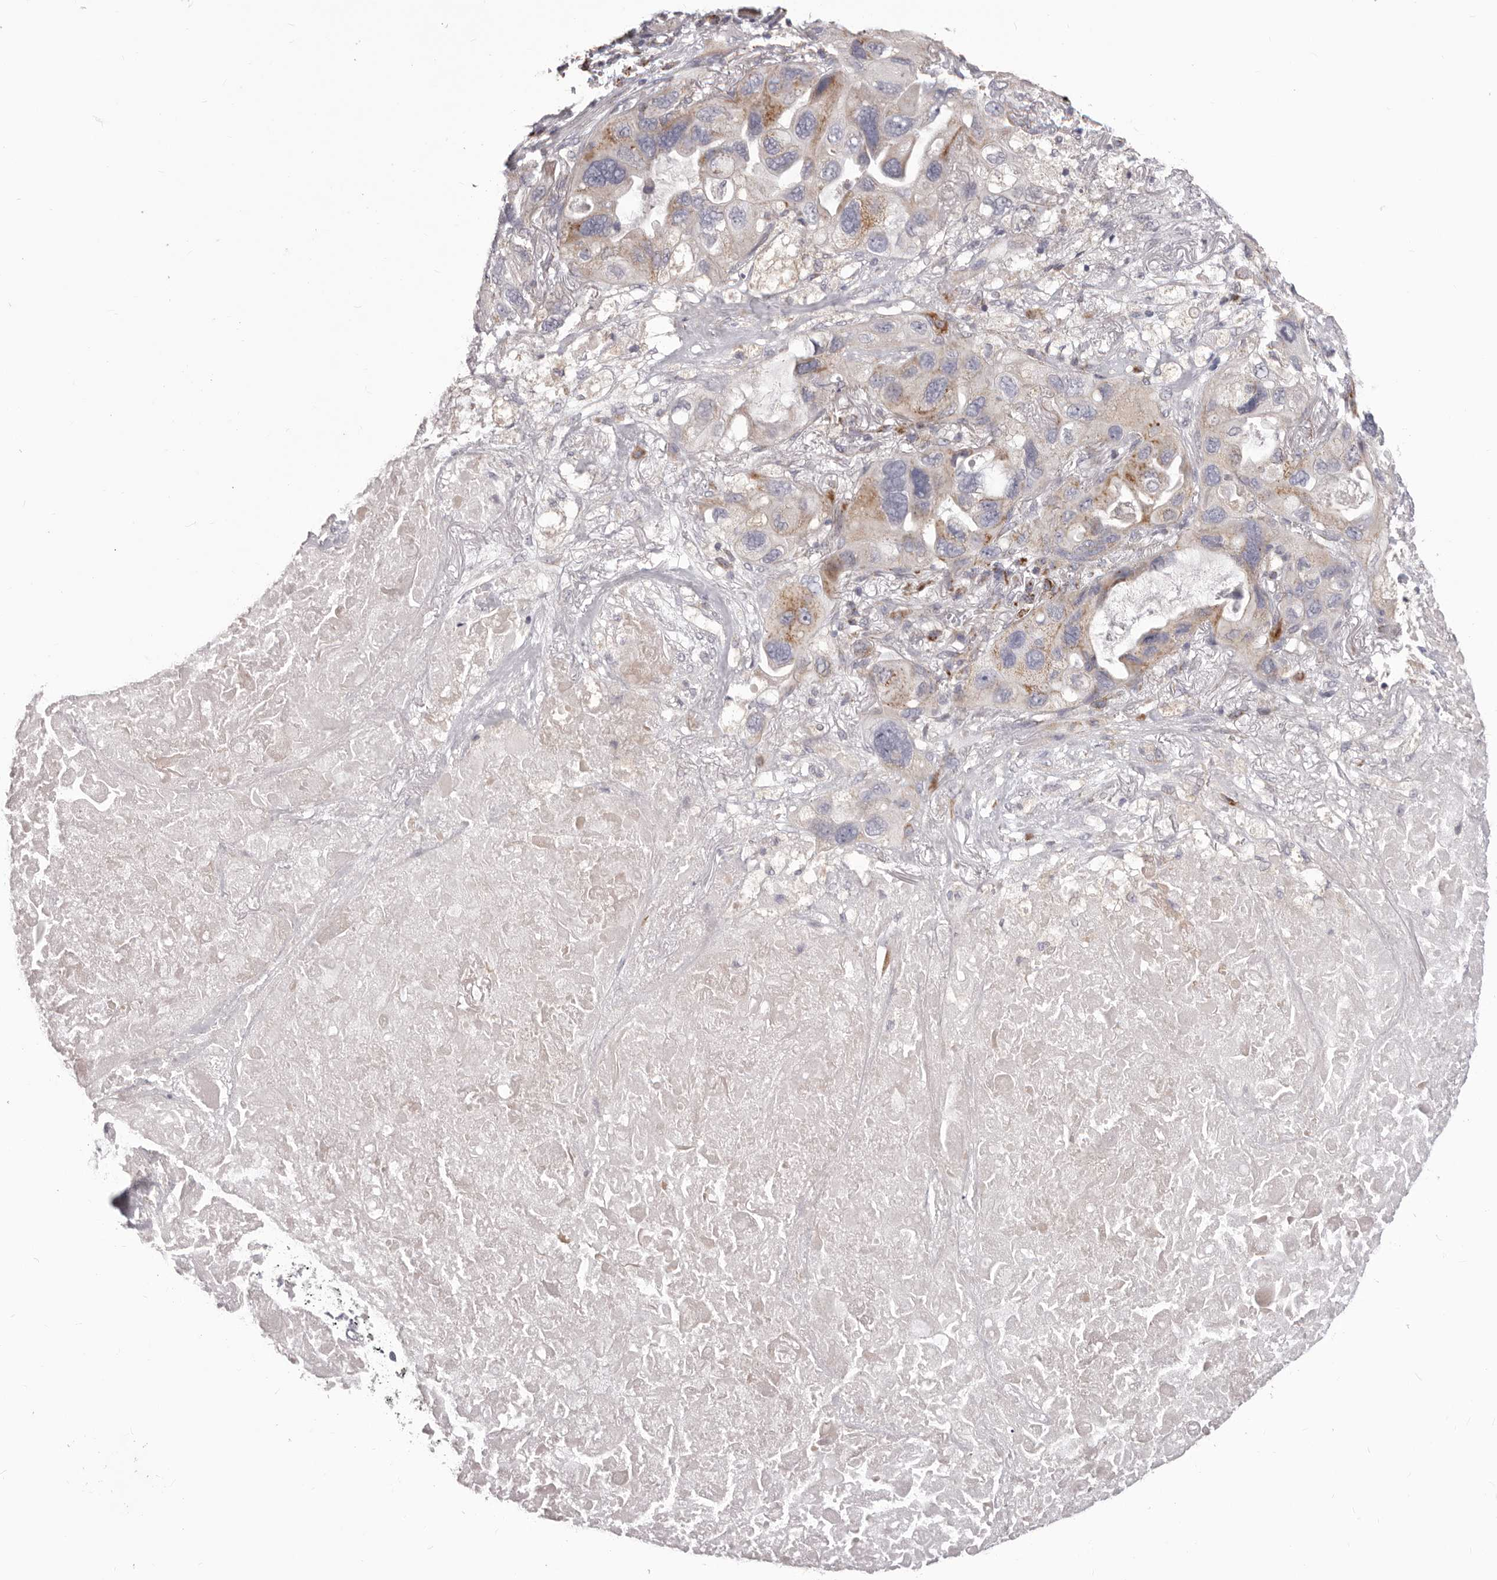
{"staining": {"intensity": "moderate", "quantity": "<25%", "location": "cytoplasmic/membranous"}, "tissue": "lung cancer", "cell_type": "Tumor cells", "image_type": "cancer", "snomed": [{"axis": "morphology", "description": "Squamous cell carcinoma, NOS"}, {"axis": "topography", "description": "Lung"}], "caption": "Moderate cytoplasmic/membranous expression is appreciated in approximately <25% of tumor cells in lung cancer.", "gene": "PRMT2", "patient": {"sex": "female", "age": 73}}